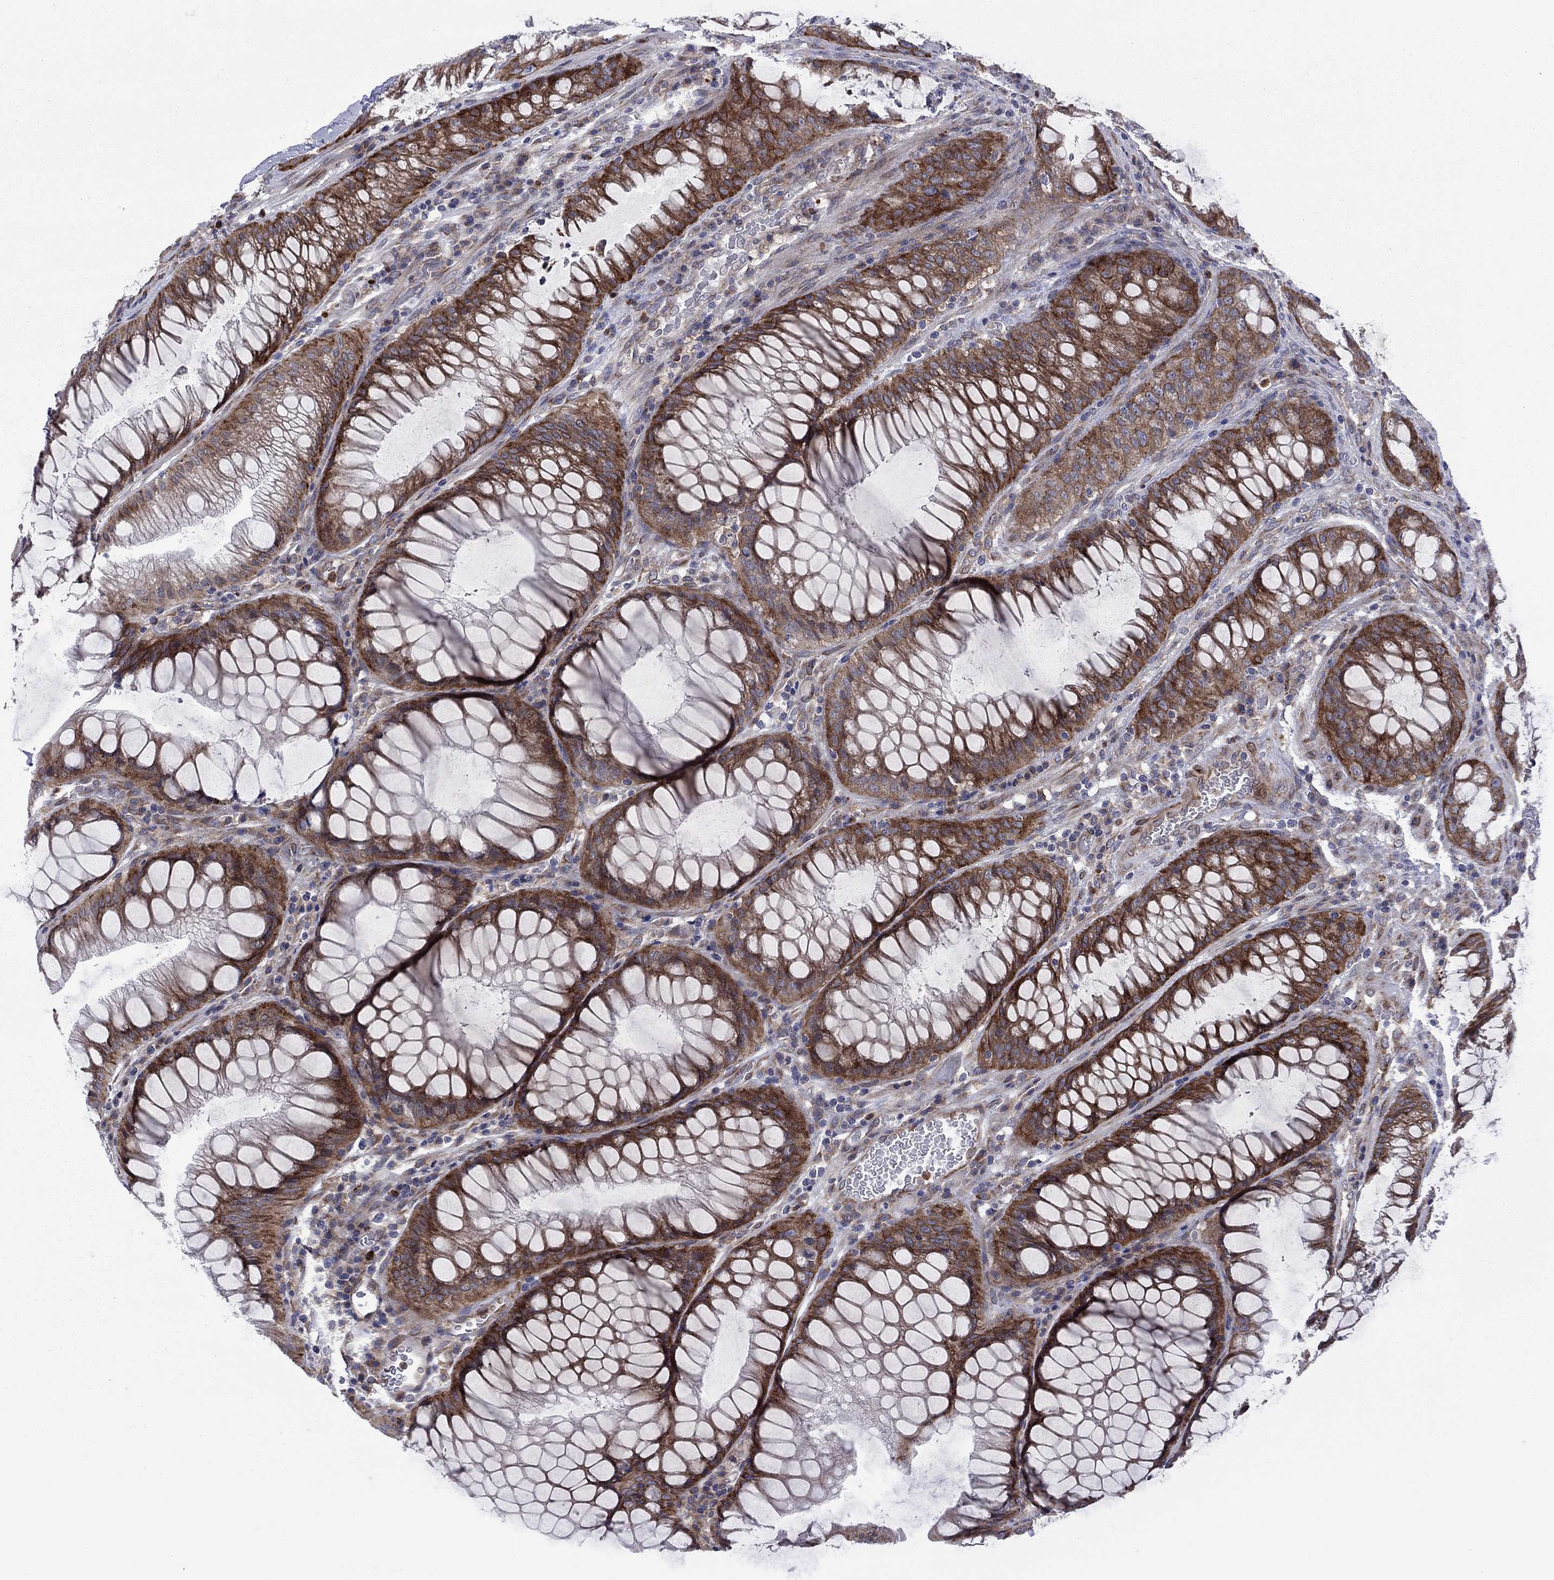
{"staining": {"intensity": "moderate", "quantity": ">75%", "location": "cytoplasmic/membranous"}, "tissue": "colorectal cancer", "cell_type": "Tumor cells", "image_type": "cancer", "snomed": [{"axis": "morphology", "description": "Adenocarcinoma, NOS"}, {"axis": "topography", "description": "Rectum"}], "caption": "Human colorectal cancer stained for a protein (brown) displays moderate cytoplasmic/membranous positive expression in approximately >75% of tumor cells.", "gene": "GPR155", "patient": {"sex": "male", "age": 63}}